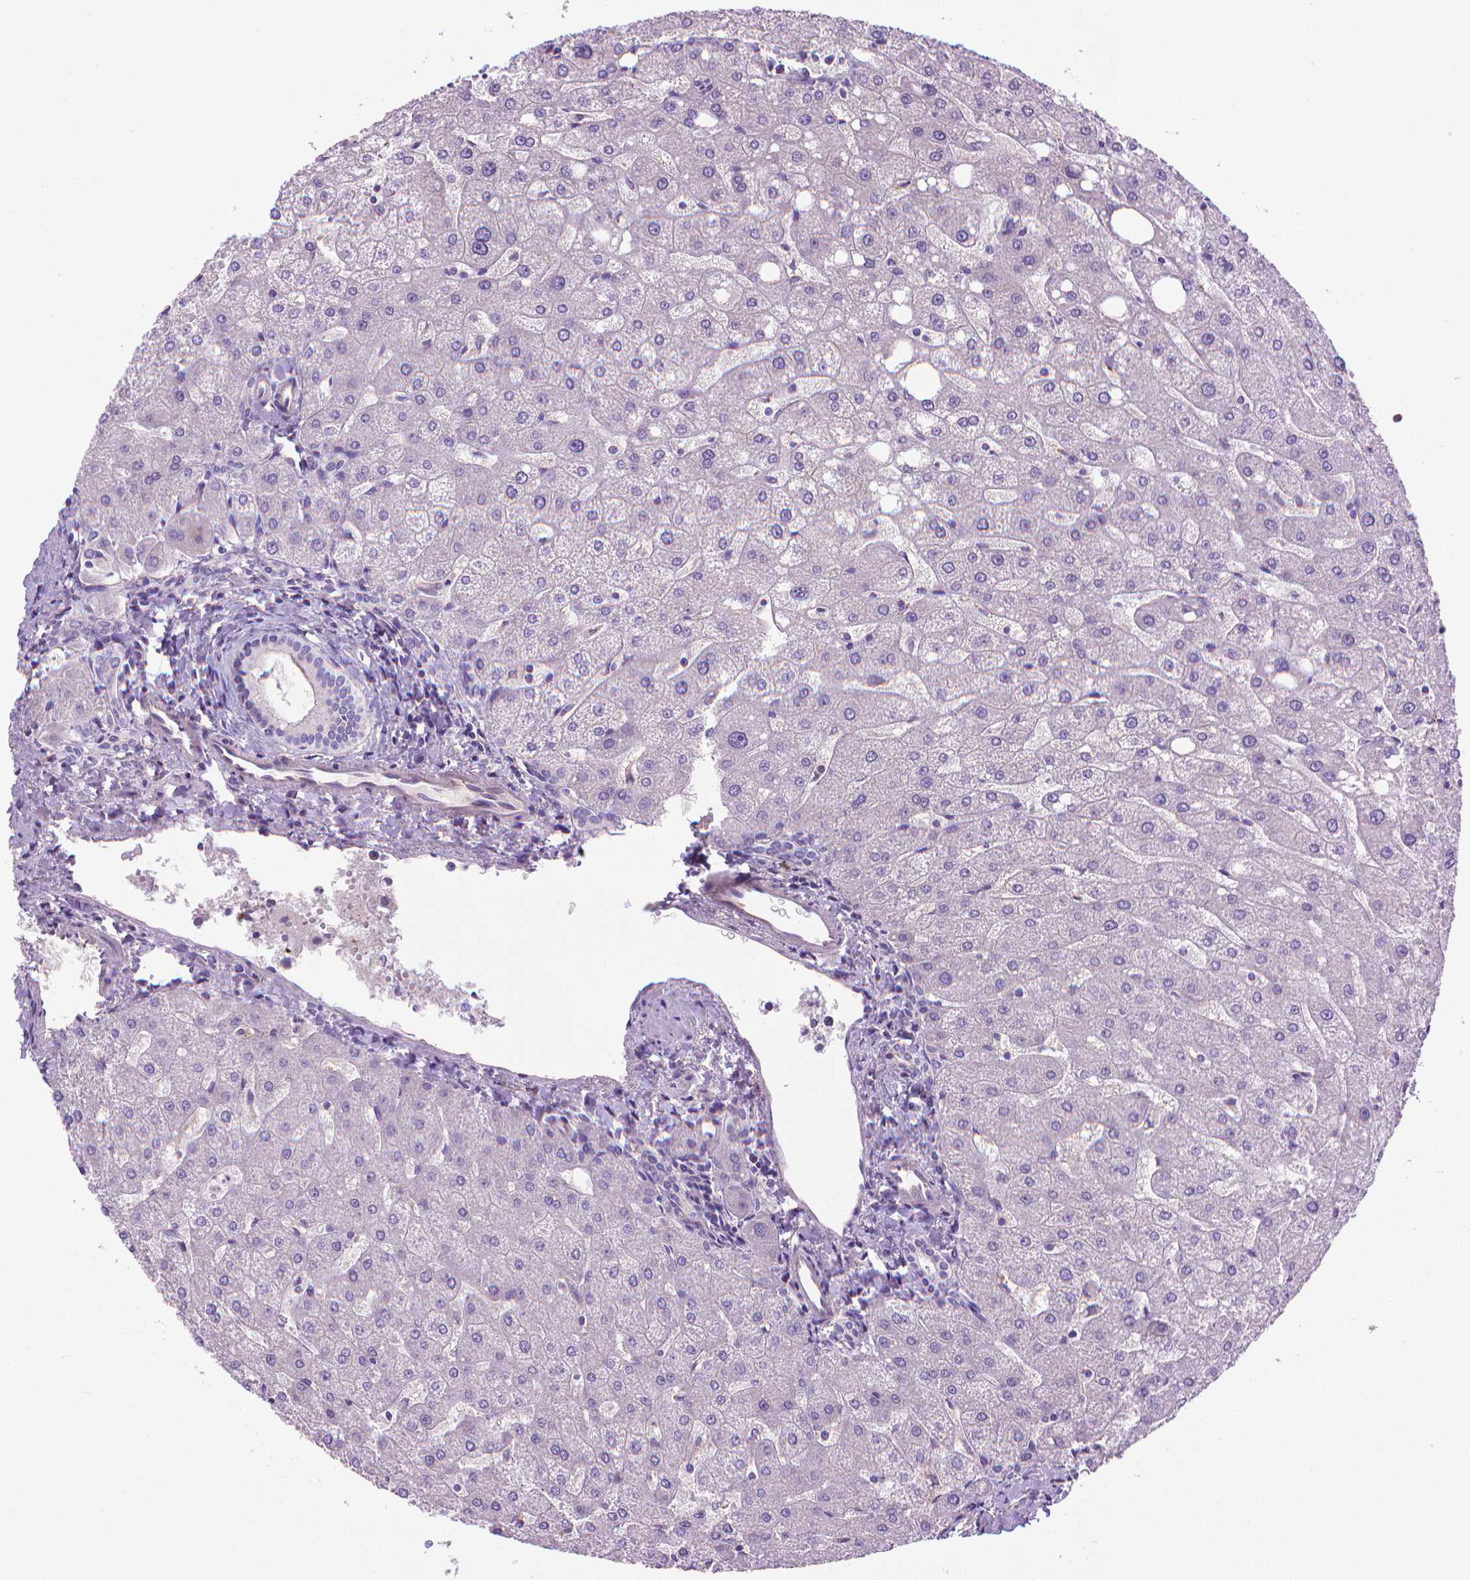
{"staining": {"intensity": "negative", "quantity": "none", "location": "none"}, "tissue": "liver", "cell_type": "Cholangiocytes", "image_type": "normal", "snomed": [{"axis": "morphology", "description": "Normal tissue, NOS"}, {"axis": "topography", "description": "Liver"}], "caption": "Protein analysis of unremarkable liver reveals no significant positivity in cholangiocytes.", "gene": "SLC51B", "patient": {"sex": "male", "age": 67}}